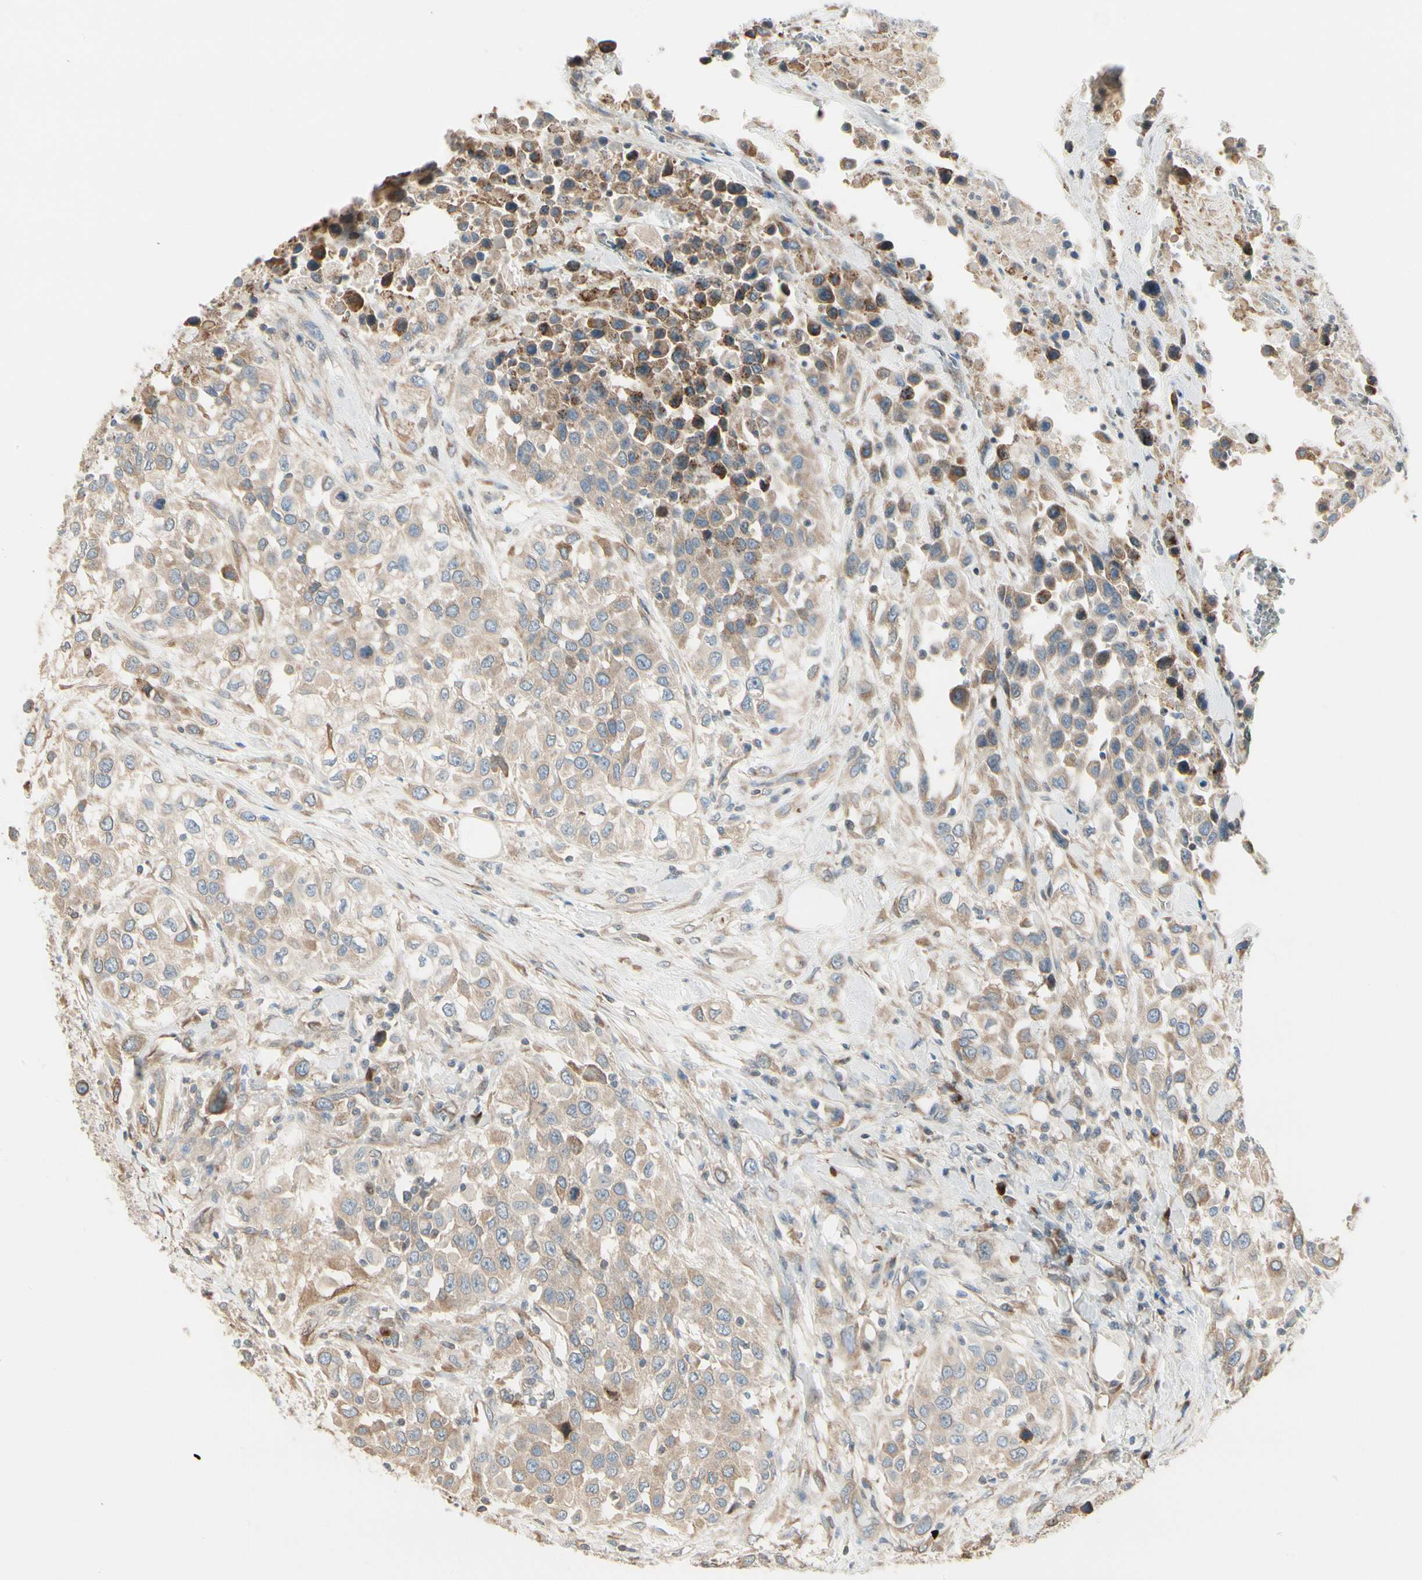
{"staining": {"intensity": "weak", "quantity": ">75%", "location": "cytoplasmic/membranous"}, "tissue": "urothelial cancer", "cell_type": "Tumor cells", "image_type": "cancer", "snomed": [{"axis": "morphology", "description": "Urothelial carcinoma, High grade"}, {"axis": "topography", "description": "Urinary bladder"}], "caption": "This photomicrograph shows high-grade urothelial carcinoma stained with immunohistochemistry to label a protein in brown. The cytoplasmic/membranous of tumor cells show weak positivity for the protein. Nuclei are counter-stained blue.", "gene": "NUCB2", "patient": {"sex": "female", "age": 80}}